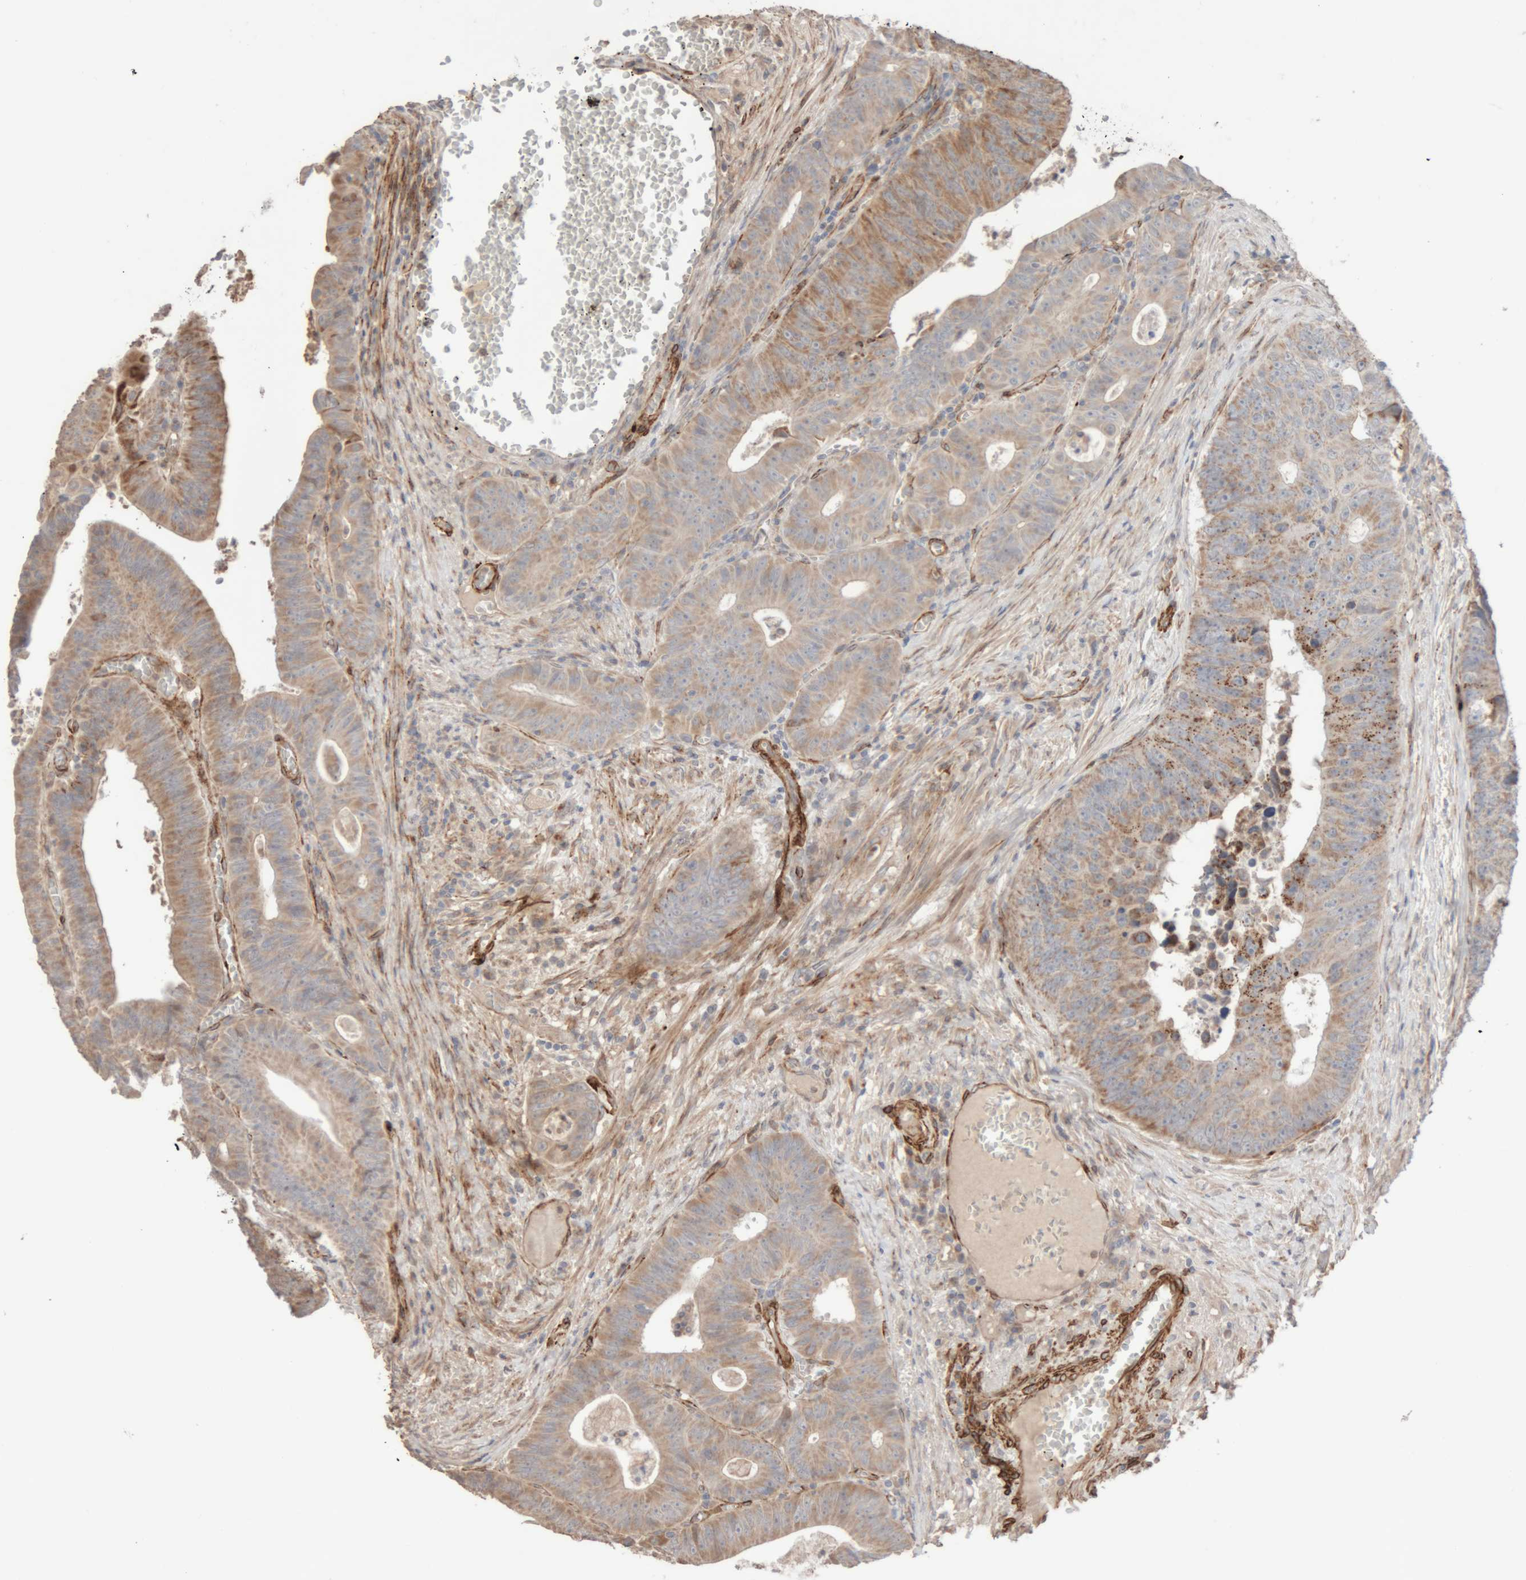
{"staining": {"intensity": "moderate", "quantity": "25%-75%", "location": "cytoplasmic/membranous"}, "tissue": "colorectal cancer", "cell_type": "Tumor cells", "image_type": "cancer", "snomed": [{"axis": "morphology", "description": "Adenocarcinoma, NOS"}, {"axis": "topography", "description": "Colon"}], "caption": "Immunohistochemical staining of colorectal adenocarcinoma exhibits medium levels of moderate cytoplasmic/membranous staining in approximately 25%-75% of tumor cells.", "gene": "RAB32", "patient": {"sex": "male", "age": 87}}